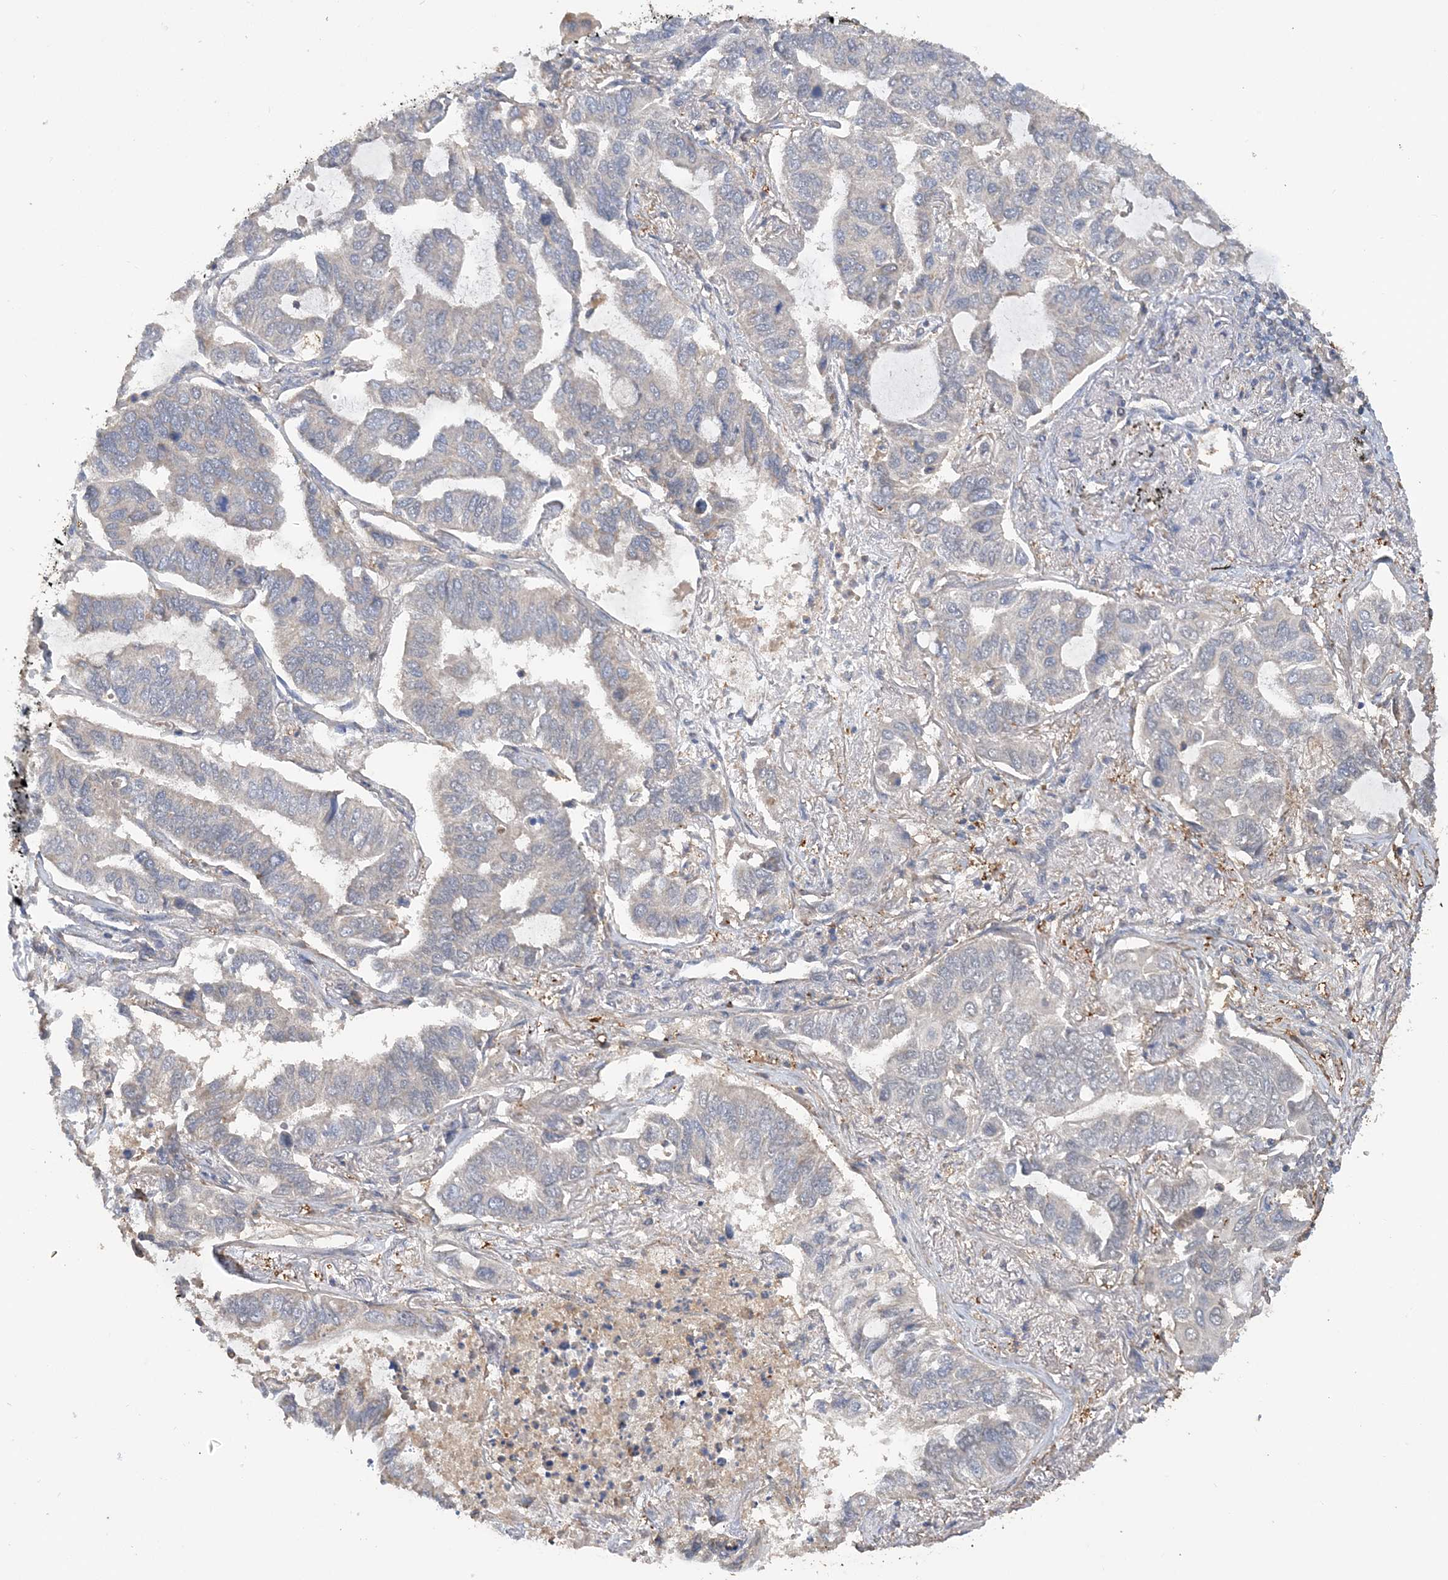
{"staining": {"intensity": "negative", "quantity": "none", "location": "none"}, "tissue": "lung cancer", "cell_type": "Tumor cells", "image_type": "cancer", "snomed": [{"axis": "morphology", "description": "Adenocarcinoma, NOS"}, {"axis": "topography", "description": "Lung"}], "caption": "Immunohistochemical staining of human lung adenocarcinoma displays no significant expression in tumor cells. The staining is performed using DAB (3,3'-diaminobenzidine) brown chromogen with nuclei counter-stained in using hematoxylin.", "gene": "GRINA", "patient": {"sex": "male", "age": 64}}